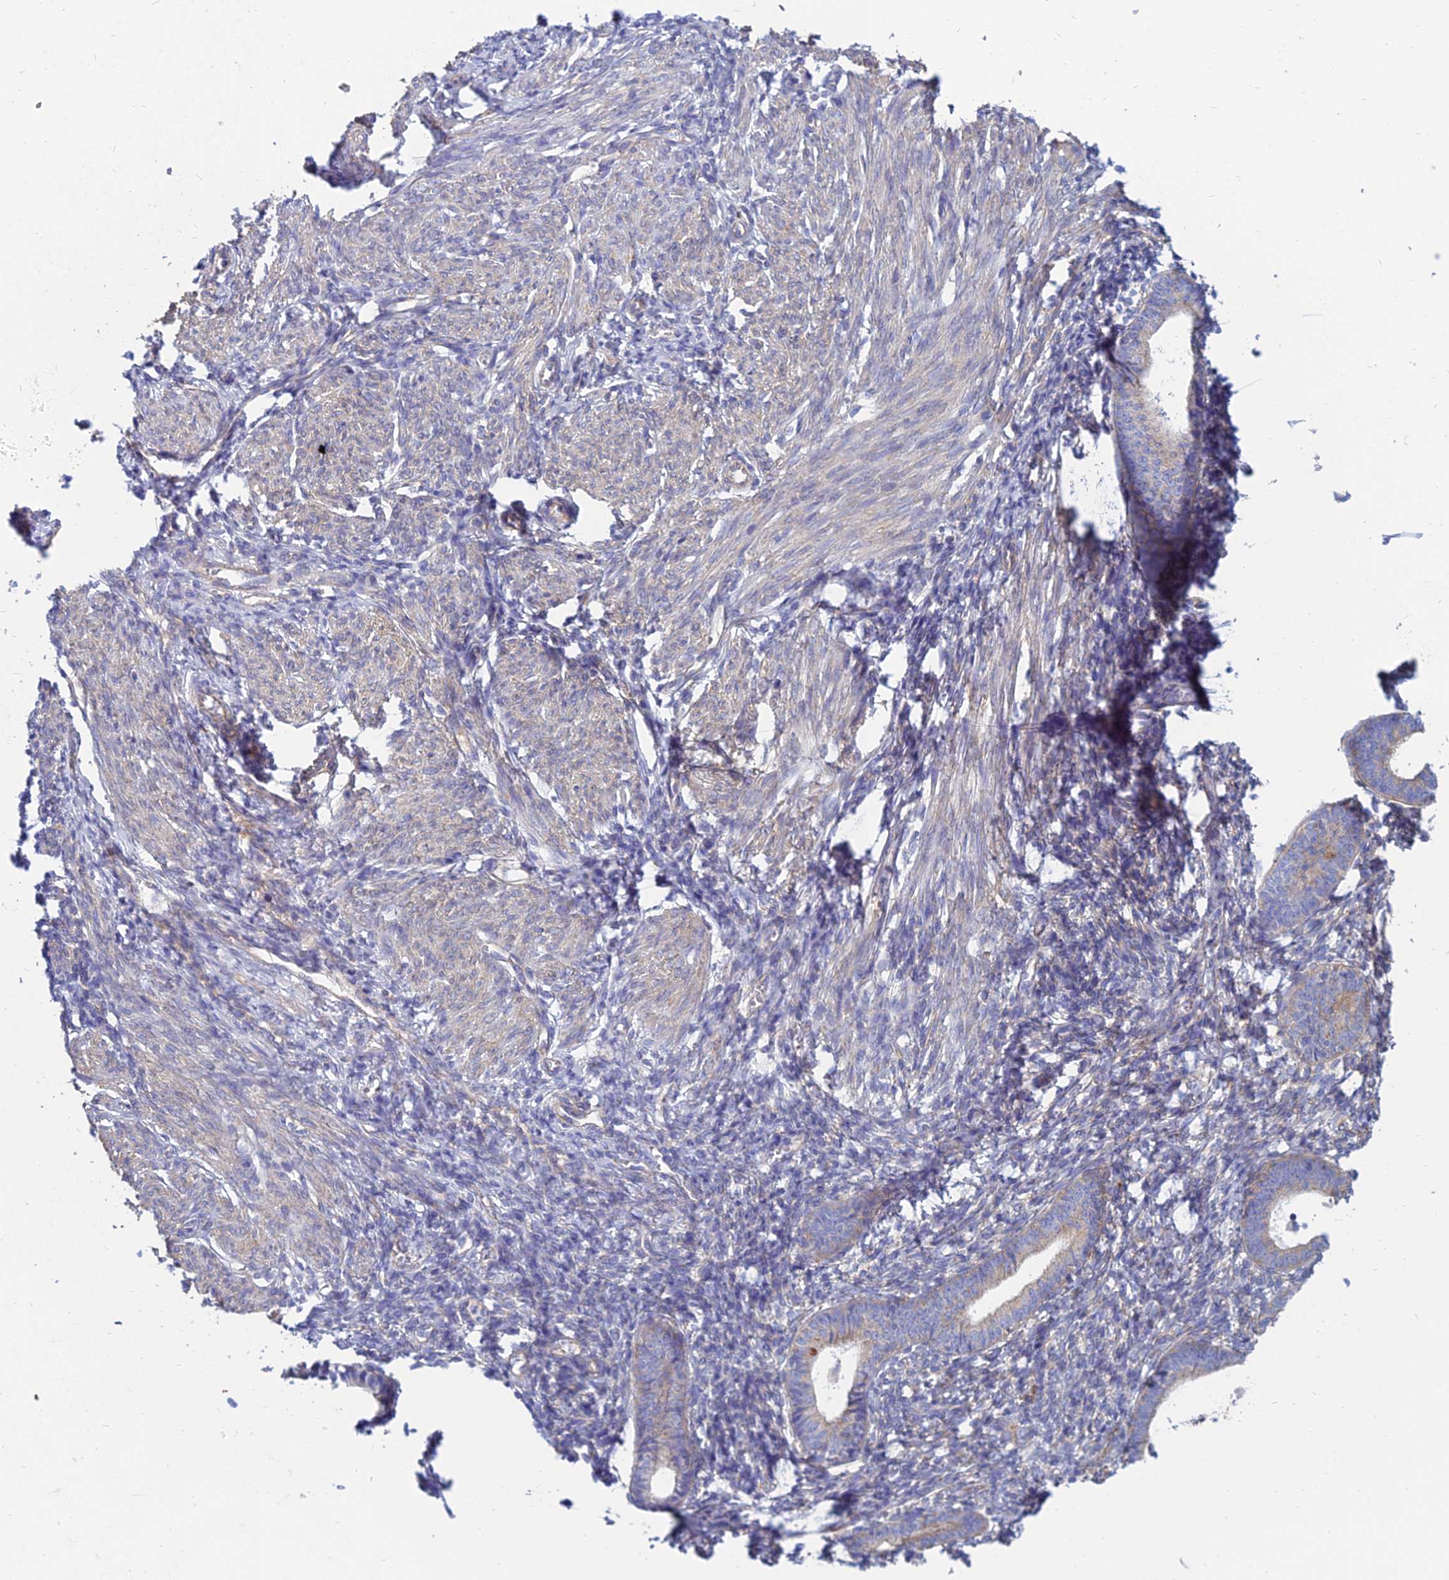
{"staining": {"intensity": "moderate", "quantity": "25%-75%", "location": "cytoplasmic/membranous"}, "tissue": "endometrium", "cell_type": "Cells in endometrial stroma", "image_type": "normal", "snomed": [{"axis": "morphology", "description": "Normal tissue, NOS"}, {"axis": "morphology", "description": "Adenocarcinoma, NOS"}, {"axis": "topography", "description": "Endometrium"}], "caption": "IHC of unremarkable endometrium exhibits medium levels of moderate cytoplasmic/membranous expression in about 25%-75% of cells in endometrial stroma.", "gene": "TXLNA", "patient": {"sex": "female", "age": 57}}